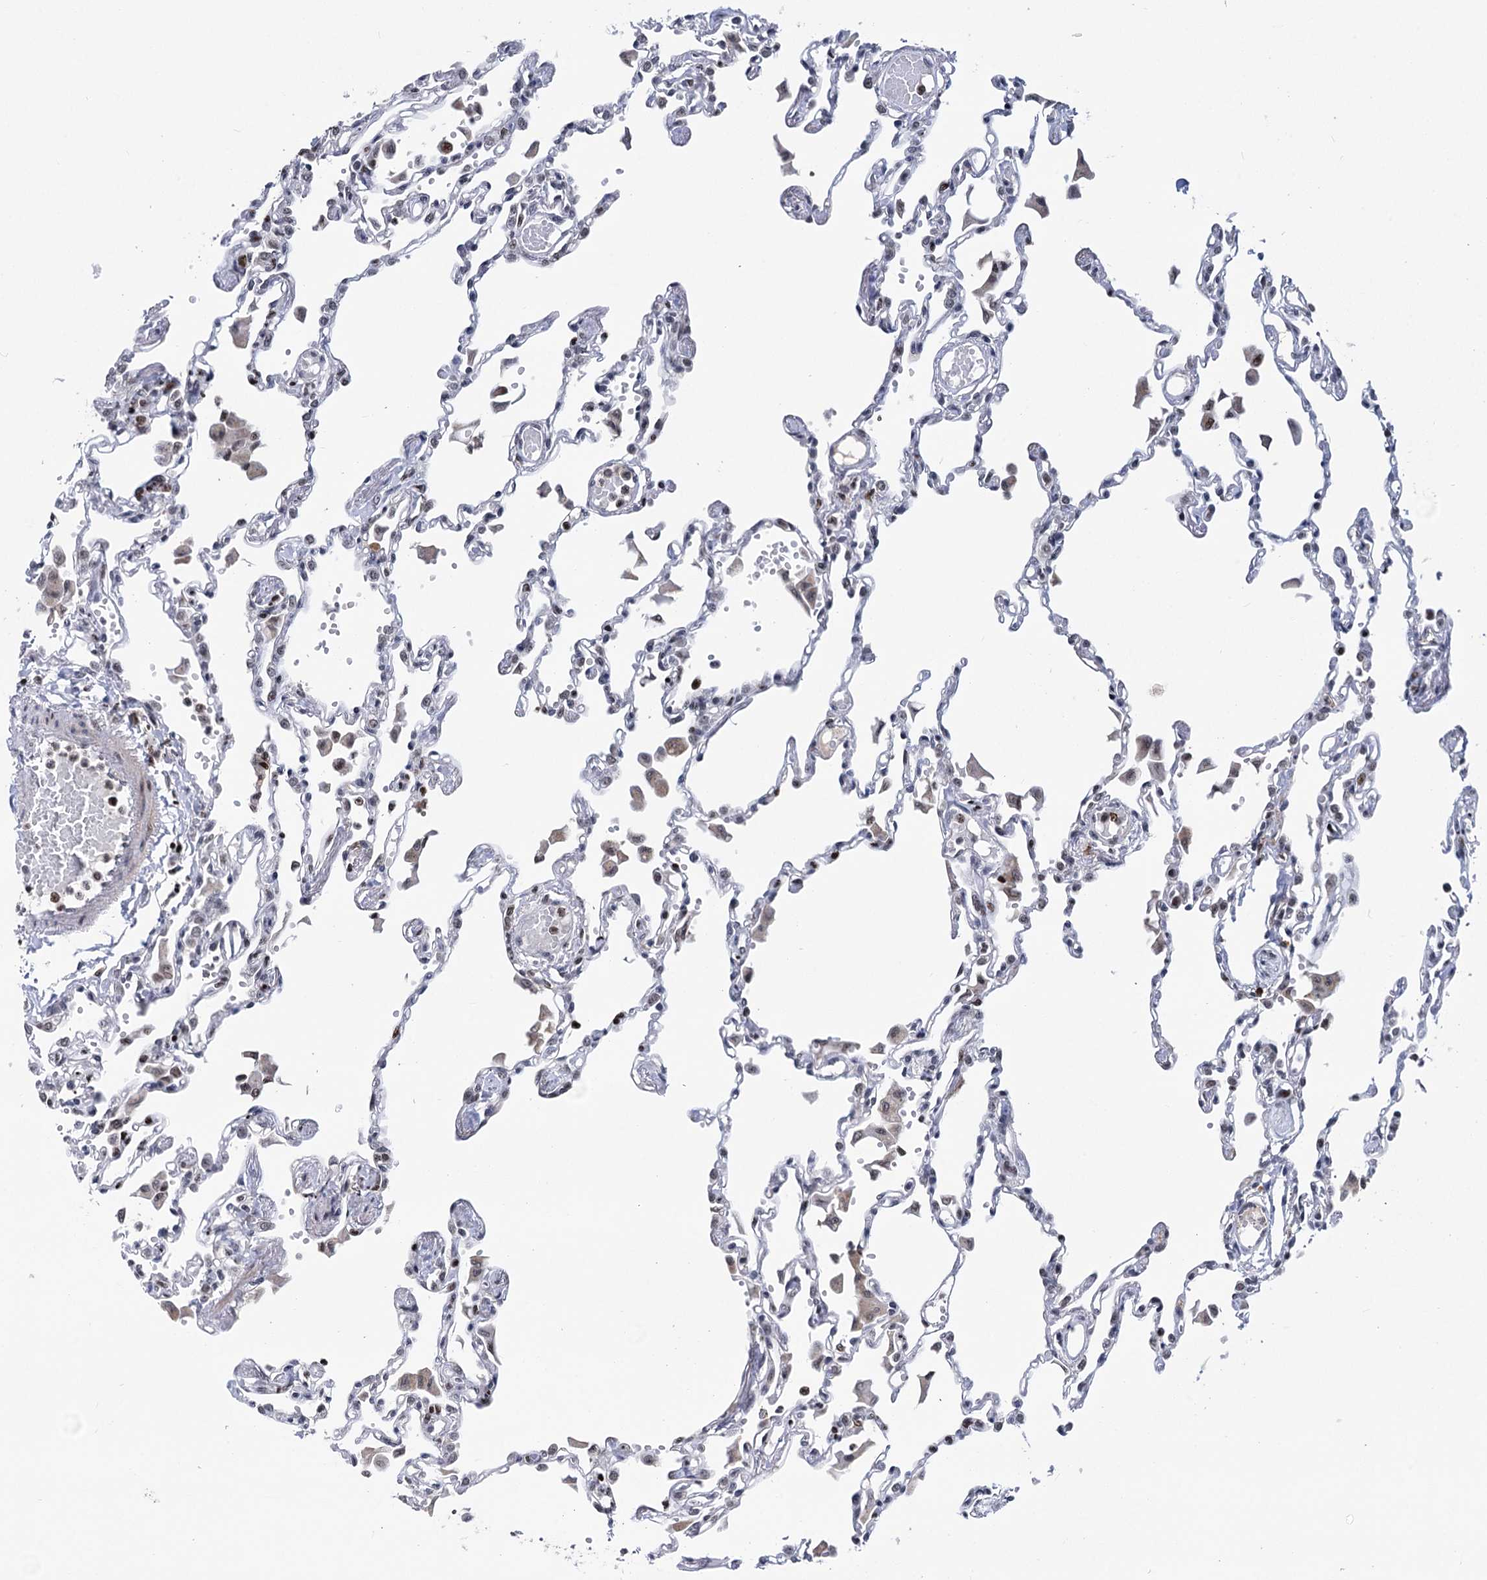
{"staining": {"intensity": "negative", "quantity": "none", "location": "none"}, "tissue": "lung", "cell_type": "Alveolar cells", "image_type": "normal", "snomed": [{"axis": "morphology", "description": "Normal tissue, NOS"}, {"axis": "topography", "description": "Bronchus"}, {"axis": "topography", "description": "Lung"}], "caption": "A photomicrograph of lung stained for a protein demonstrates no brown staining in alveolar cells. (DAB (3,3'-diaminobenzidine) immunohistochemistry (IHC), high magnification).", "gene": "ZCCHC10", "patient": {"sex": "female", "age": 49}}